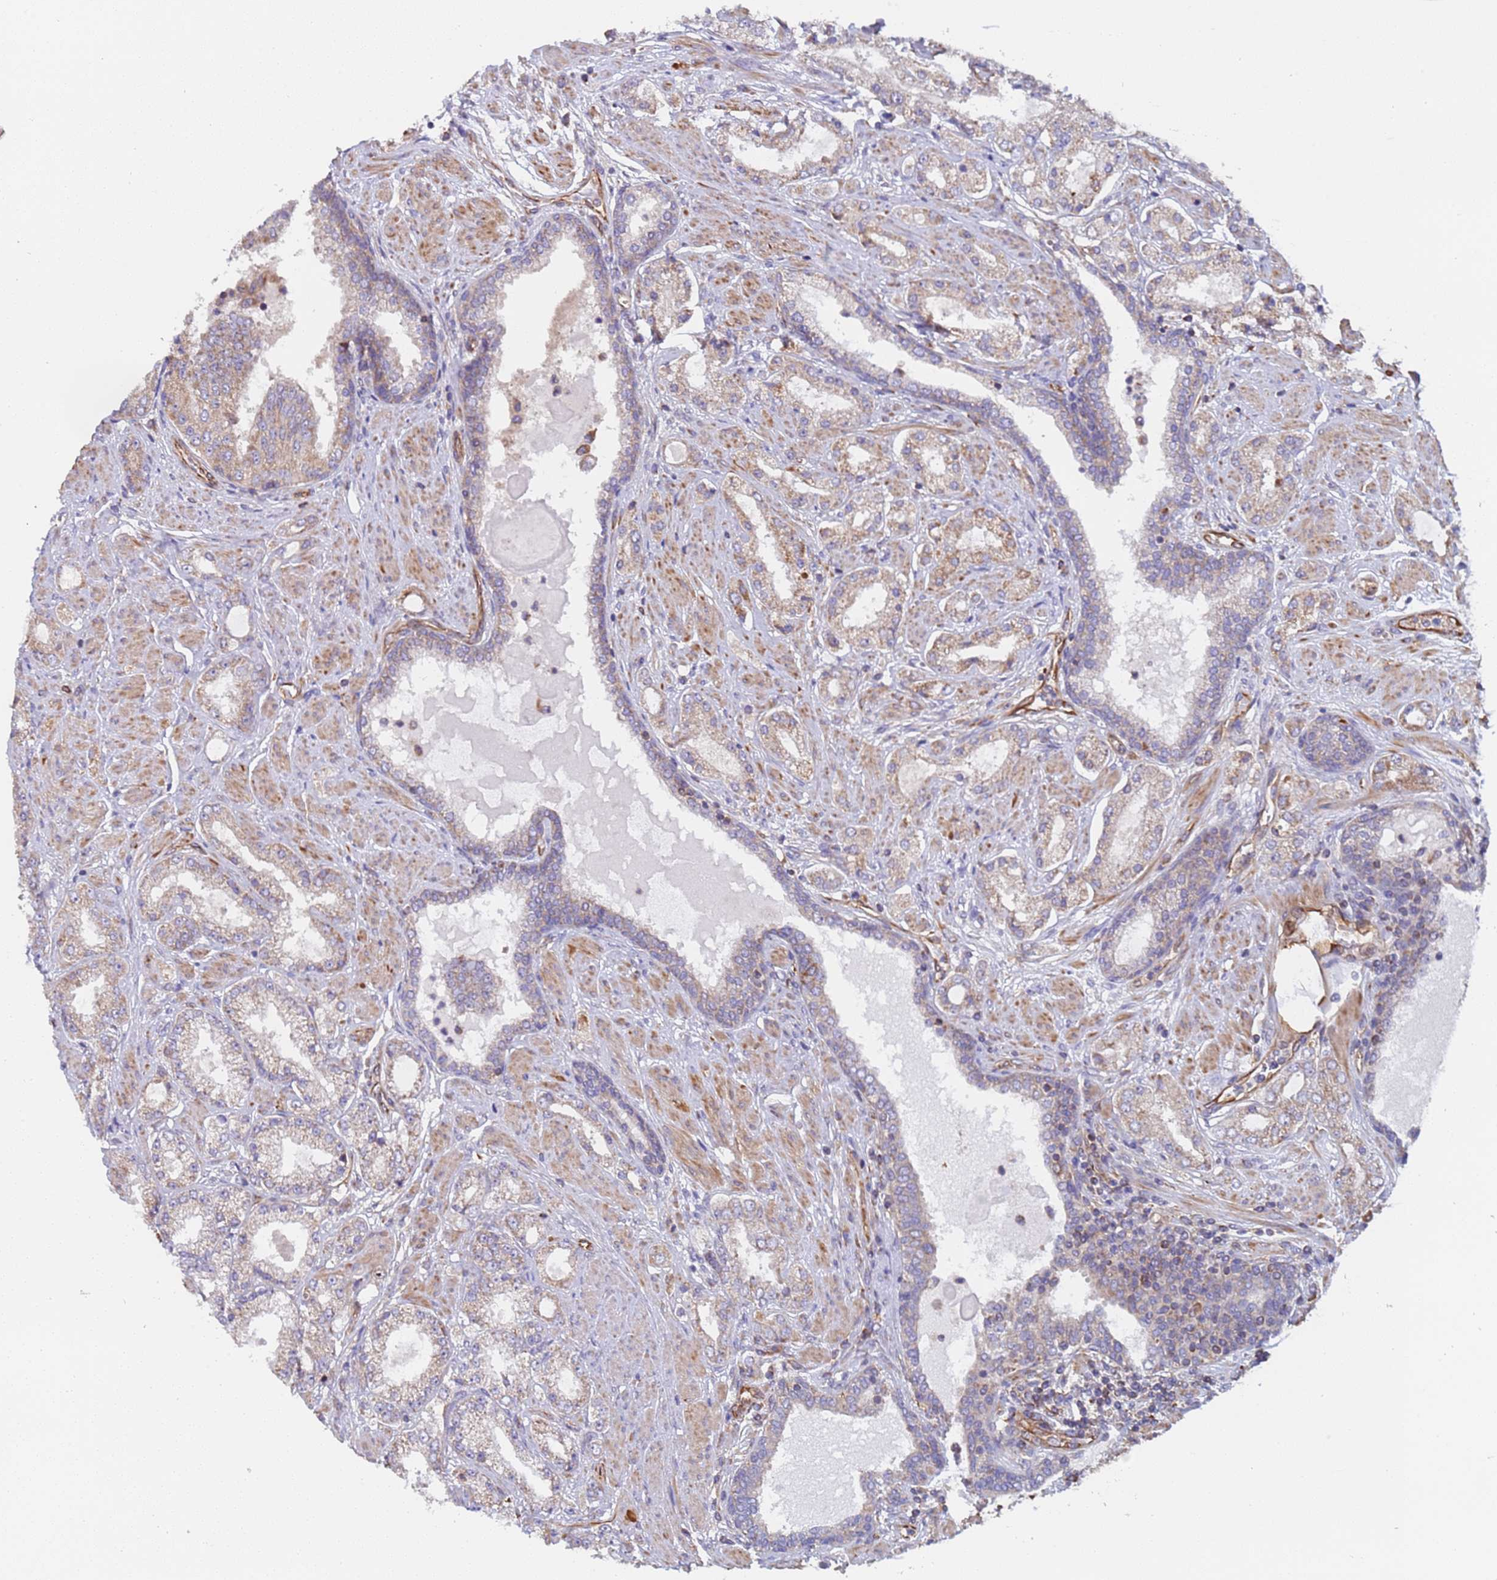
{"staining": {"intensity": "weak", "quantity": "<25%", "location": "cytoplasmic/membranous"}, "tissue": "prostate cancer", "cell_type": "Tumor cells", "image_type": "cancer", "snomed": [{"axis": "morphology", "description": "Adenocarcinoma, High grade"}, {"axis": "topography", "description": "Prostate"}], "caption": "This is an immunohistochemistry (IHC) micrograph of human prostate high-grade adenocarcinoma. There is no staining in tumor cells.", "gene": "NUDT12", "patient": {"sex": "male", "age": 68}}